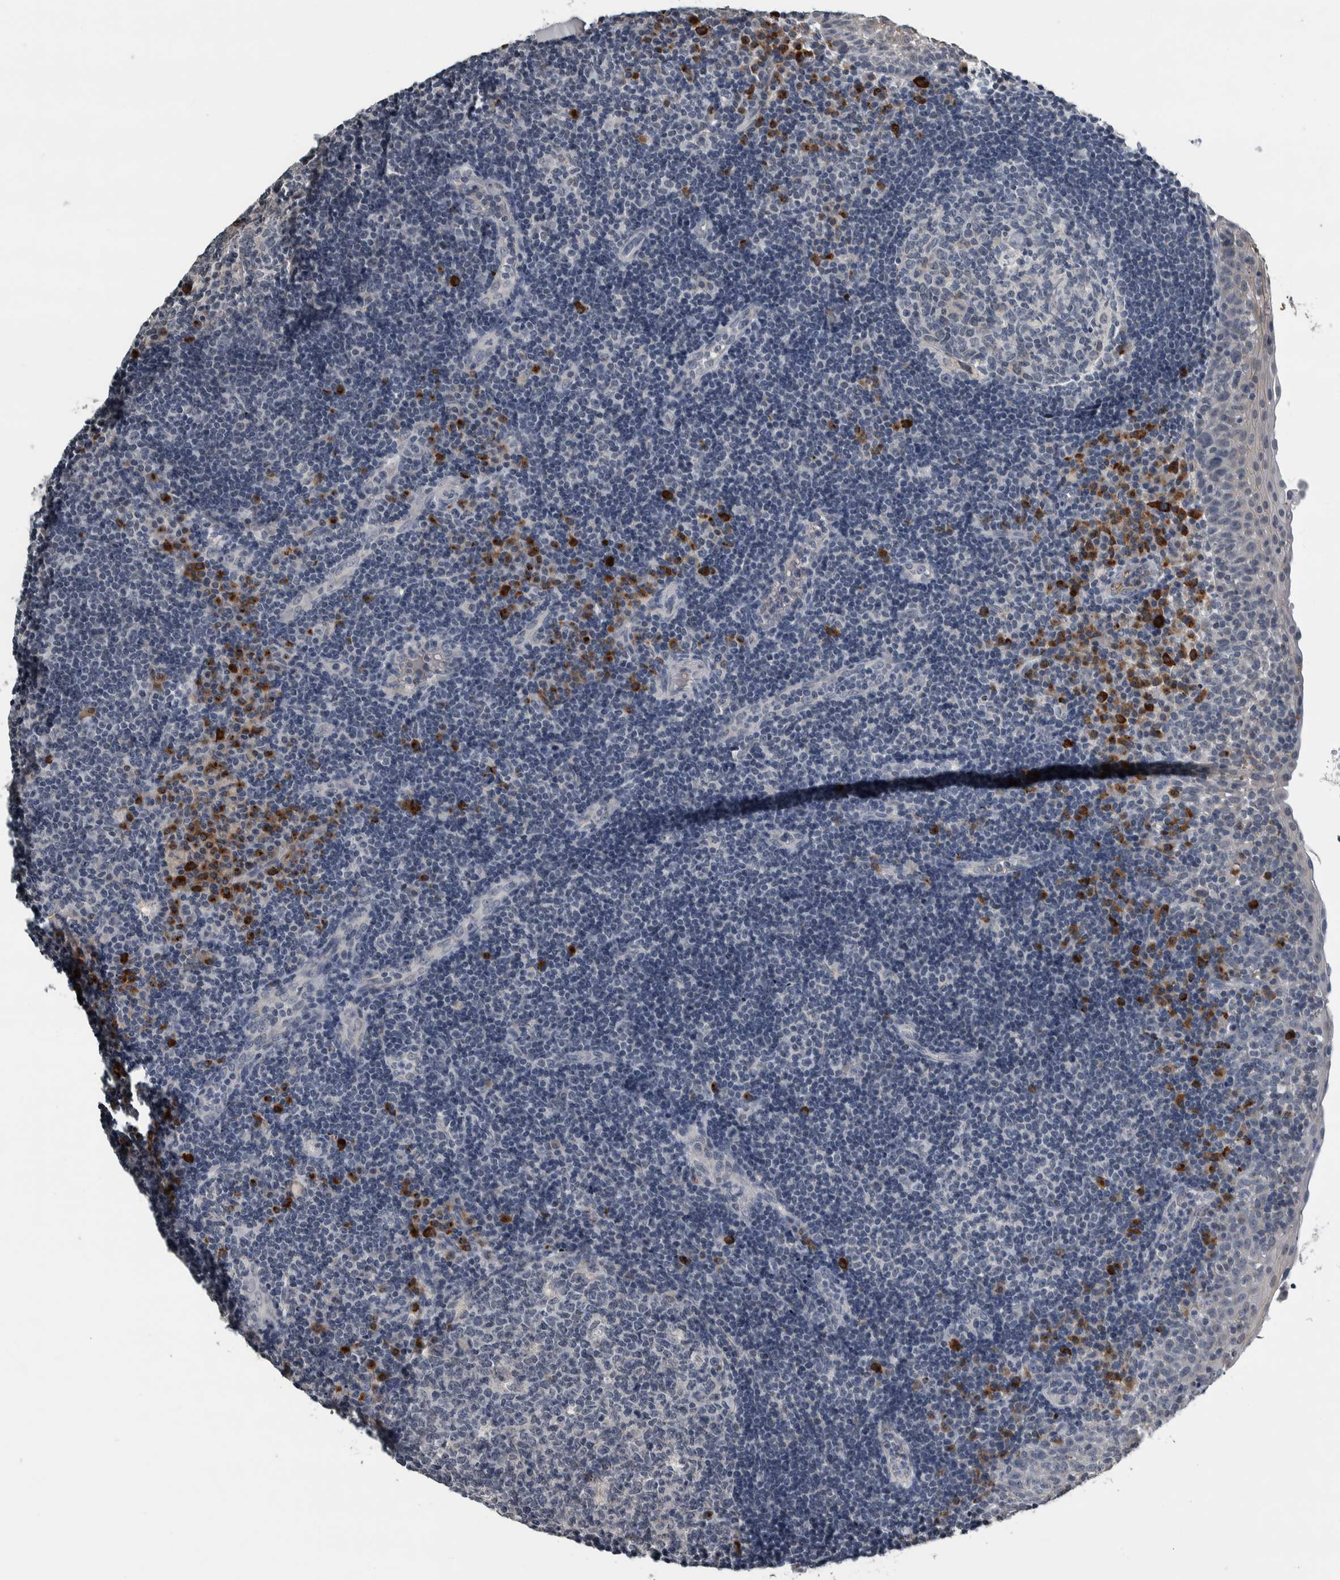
{"staining": {"intensity": "negative", "quantity": "none", "location": "none"}, "tissue": "tonsil", "cell_type": "Germinal center cells", "image_type": "normal", "snomed": [{"axis": "morphology", "description": "Normal tissue, NOS"}, {"axis": "topography", "description": "Tonsil"}], "caption": "Germinal center cells show no significant positivity in normal tonsil. The staining was performed using DAB to visualize the protein expression in brown, while the nuclei were stained in blue with hematoxylin (Magnification: 20x).", "gene": "CAVIN4", "patient": {"sex": "female", "age": 40}}